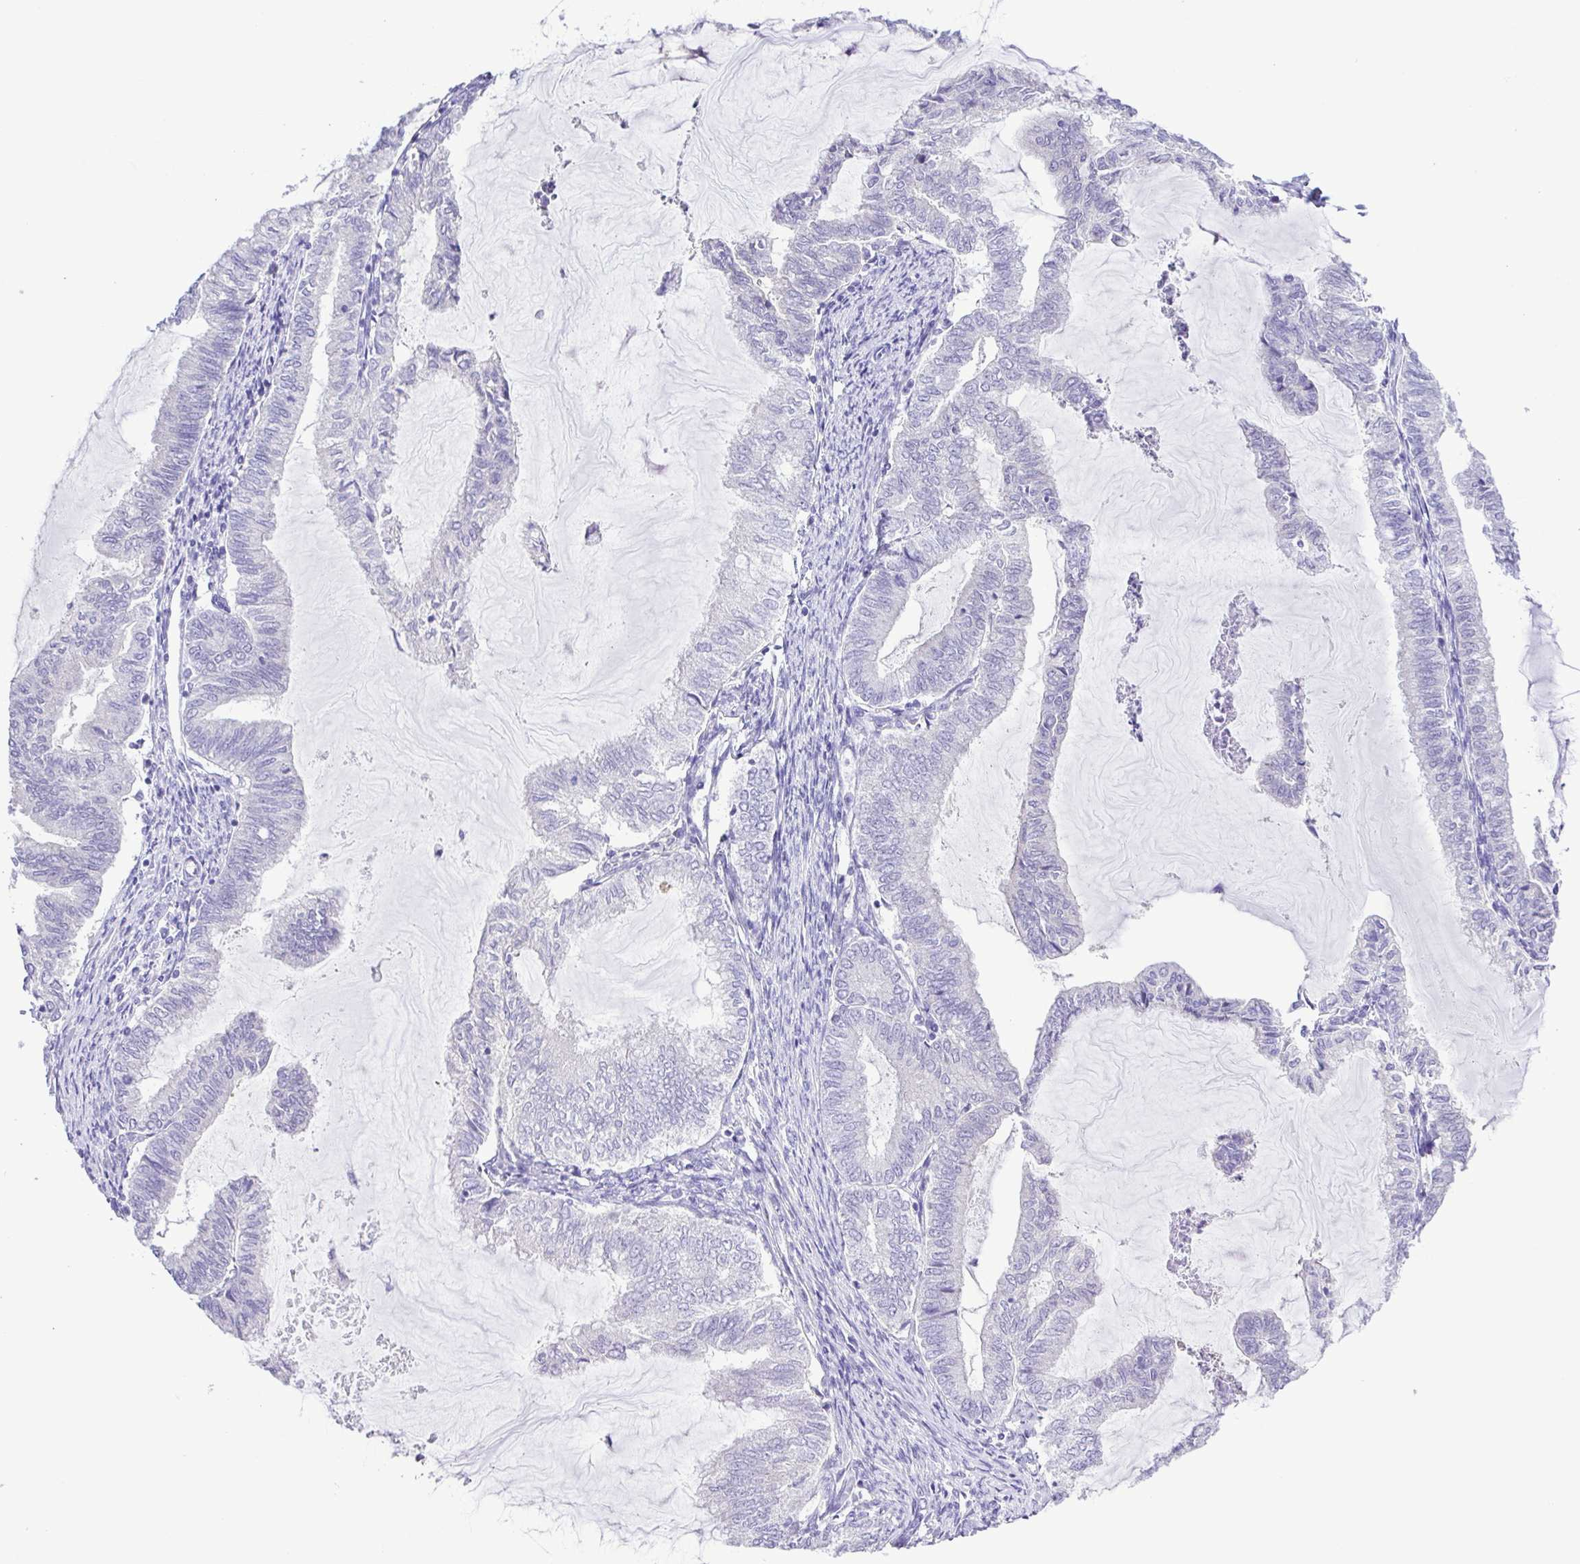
{"staining": {"intensity": "negative", "quantity": "none", "location": "none"}, "tissue": "endometrial cancer", "cell_type": "Tumor cells", "image_type": "cancer", "snomed": [{"axis": "morphology", "description": "Adenocarcinoma, NOS"}, {"axis": "topography", "description": "Endometrium"}], "caption": "Endometrial cancer (adenocarcinoma) was stained to show a protein in brown. There is no significant positivity in tumor cells.", "gene": "SYT1", "patient": {"sex": "female", "age": 79}}